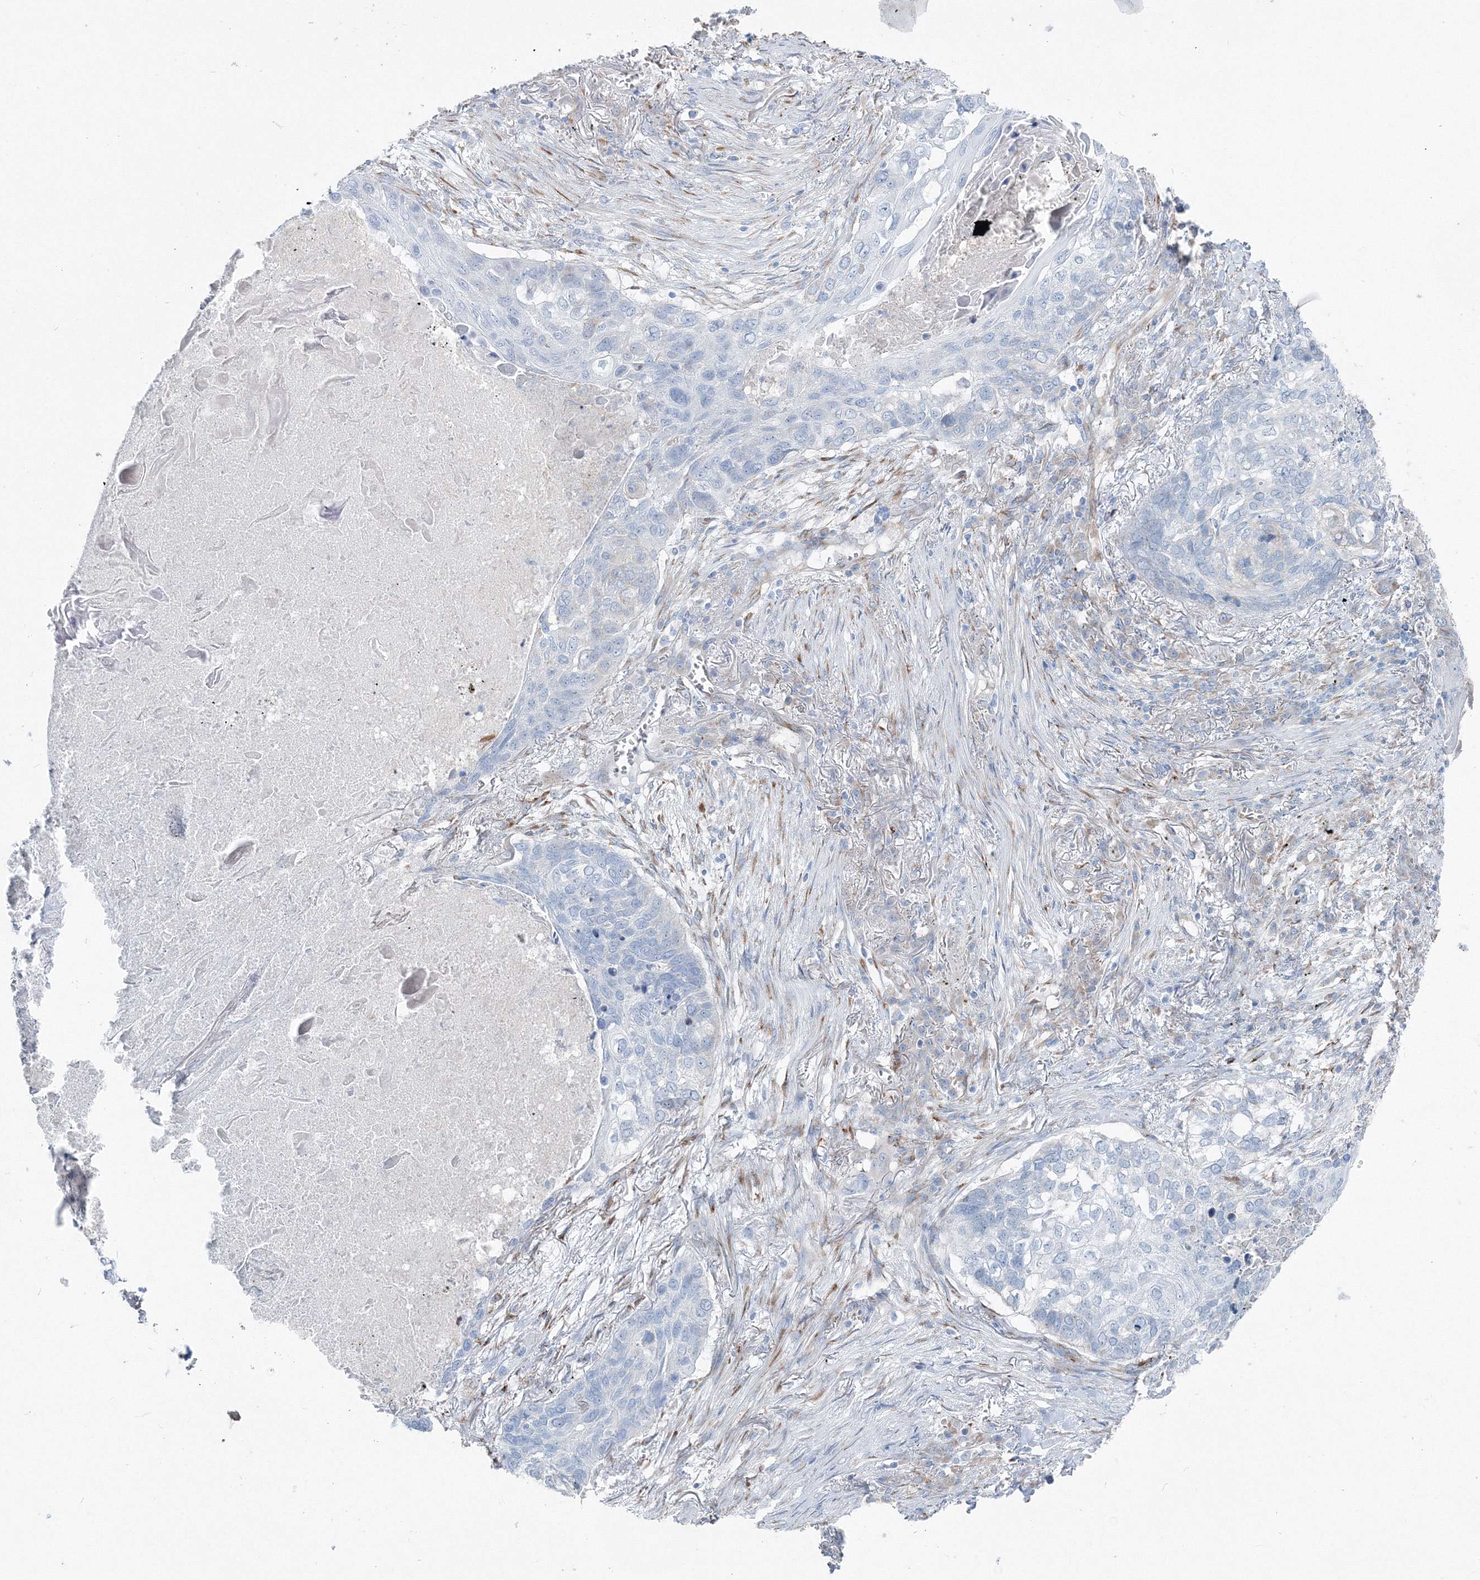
{"staining": {"intensity": "negative", "quantity": "none", "location": "none"}, "tissue": "lung cancer", "cell_type": "Tumor cells", "image_type": "cancer", "snomed": [{"axis": "morphology", "description": "Squamous cell carcinoma, NOS"}, {"axis": "topography", "description": "Lung"}], "caption": "Tumor cells show no significant staining in lung cancer (squamous cell carcinoma).", "gene": "RCN1", "patient": {"sex": "female", "age": 63}}